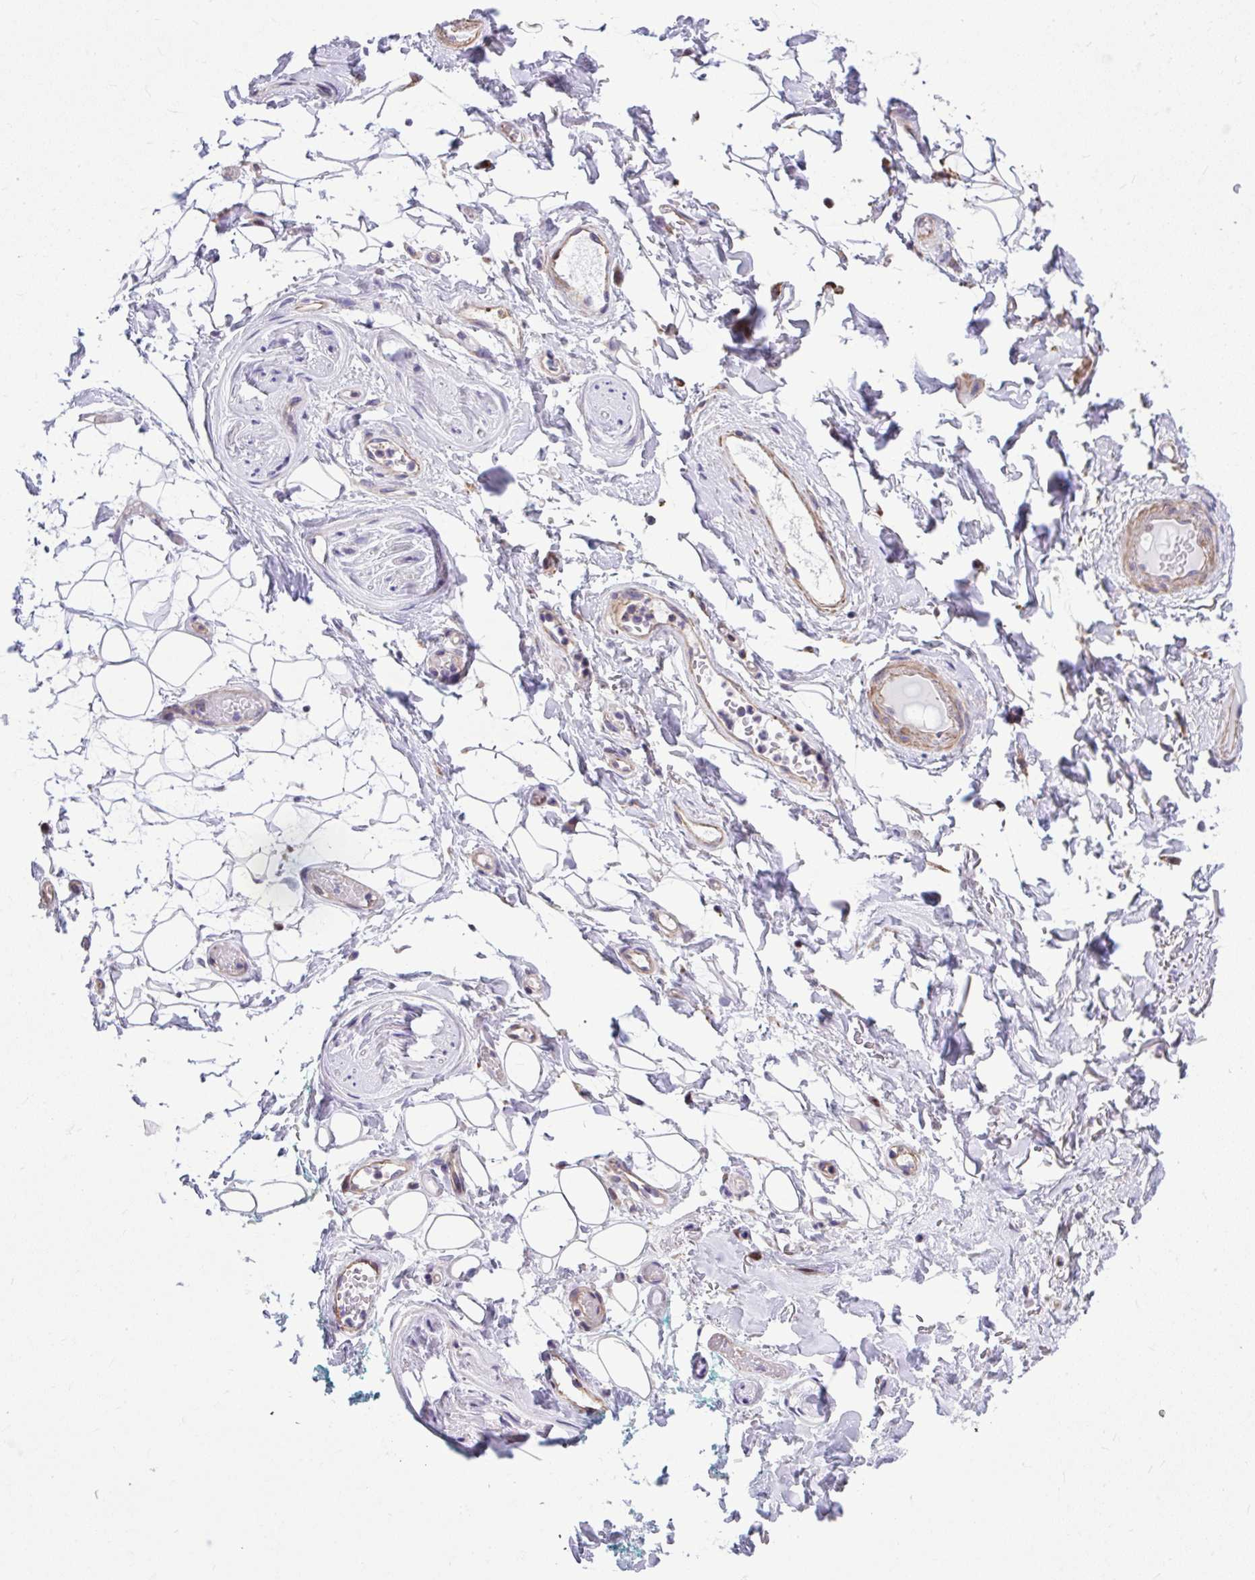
{"staining": {"intensity": "negative", "quantity": "none", "location": "none"}, "tissue": "adipose tissue", "cell_type": "Adipocytes", "image_type": "normal", "snomed": [{"axis": "morphology", "description": "Normal tissue, NOS"}, {"axis": "topography", "description": "Anal"}, {"axis": "topography", "description": "Peripheral nerve tissue"}], "caption": "Immunohistochemistry of normal human adipose tissue displays no expression in adipocytes.", "gene": "GRK4", "patient": {"sex": "male", "age": 78}}